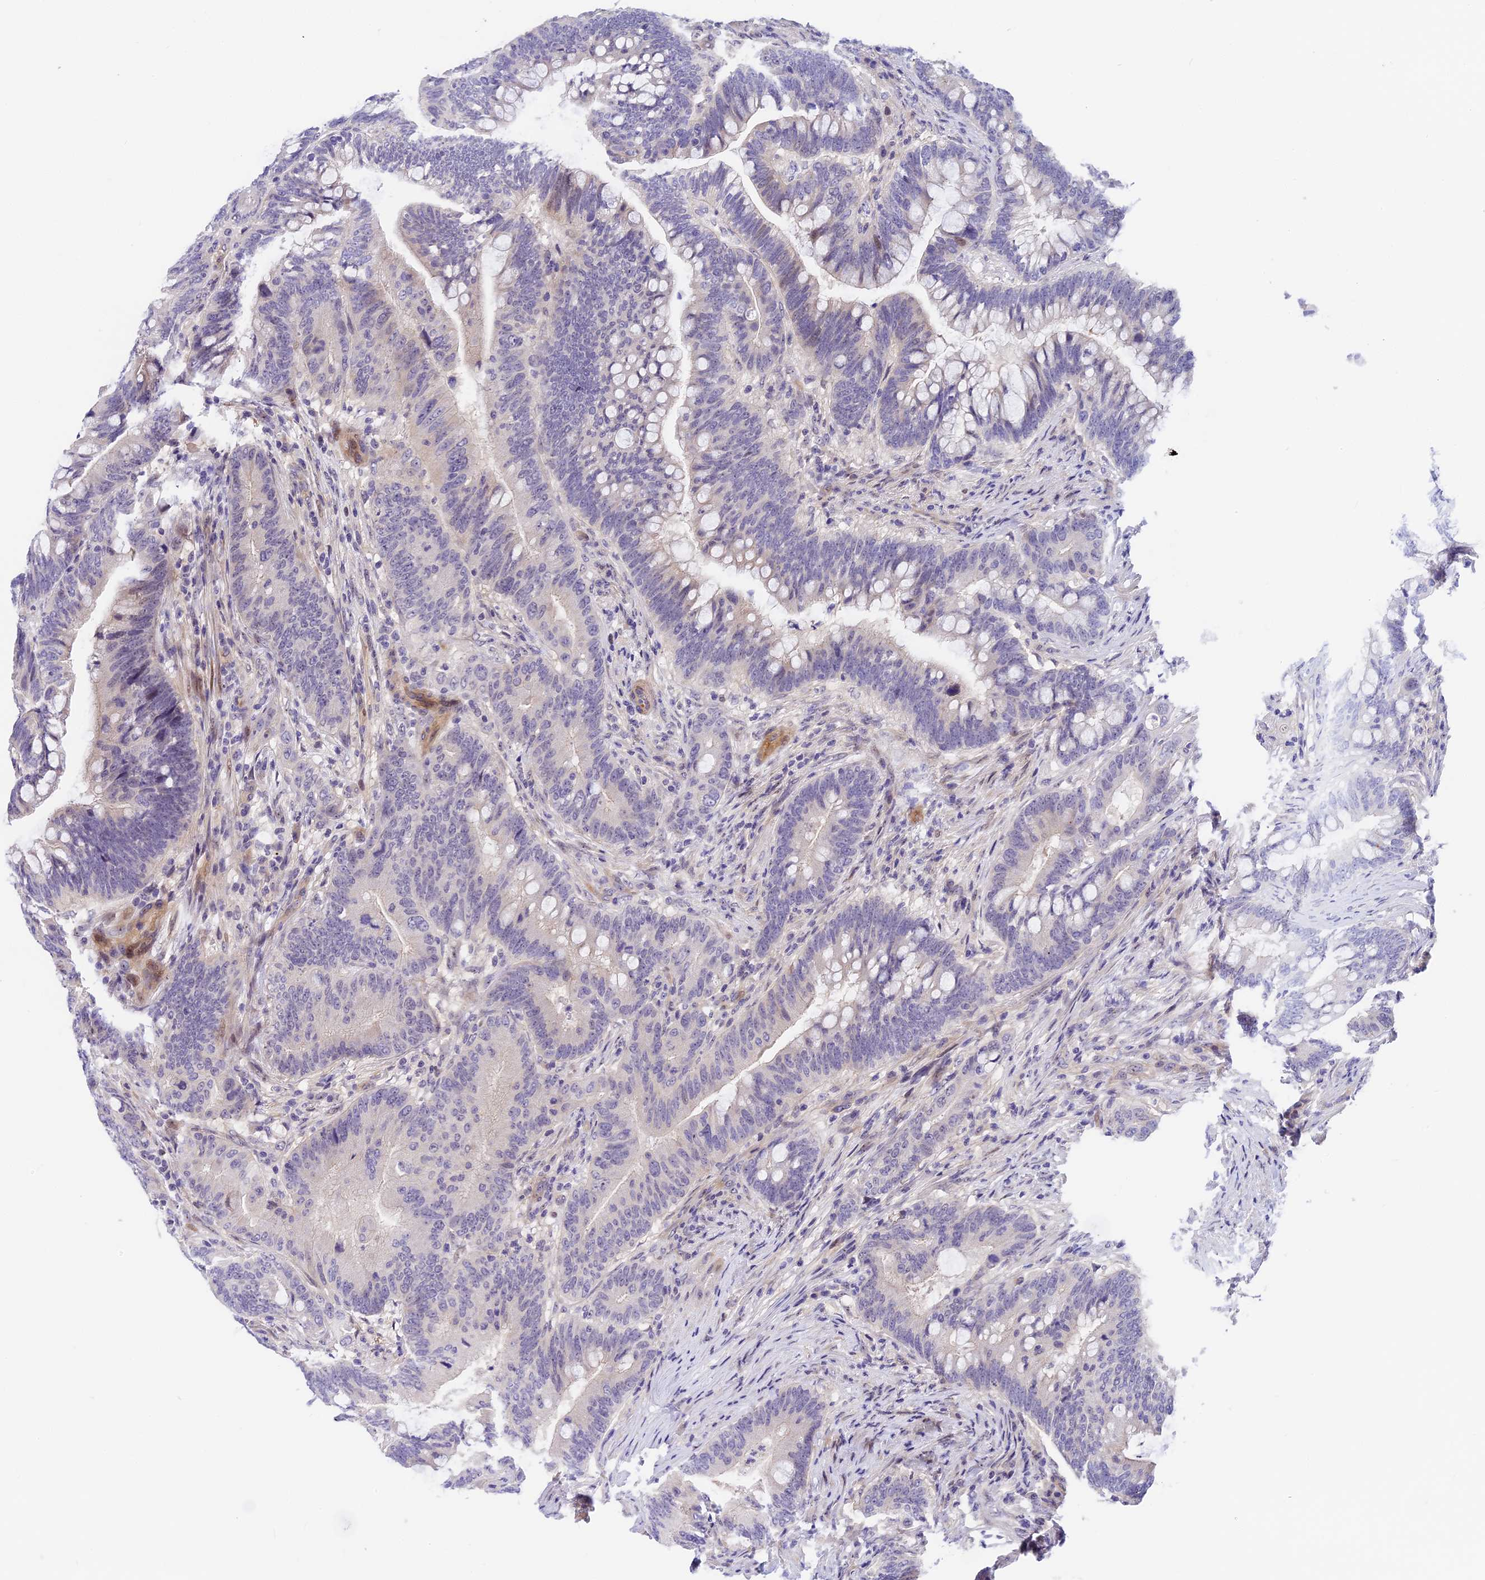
{"staining": {"intensity": "negative", "quantity": "none", "location": "none"}, "tissue": "colorectal cancer", "cell_type": "Tumor cells", "image_type": "cancer", "snomed": [{"axis": "morphology", "description": "Adenocarcinoma, NOS"}, {"axis": "topography", "description": "Colon"}], "caption": "DAB immunohistochemical staining of human adenocarcinoma (colorectal) shows no significant positivity in tumor cells.", "gene": "MIDN", "patient": {"sex": "female", "age": 66}}